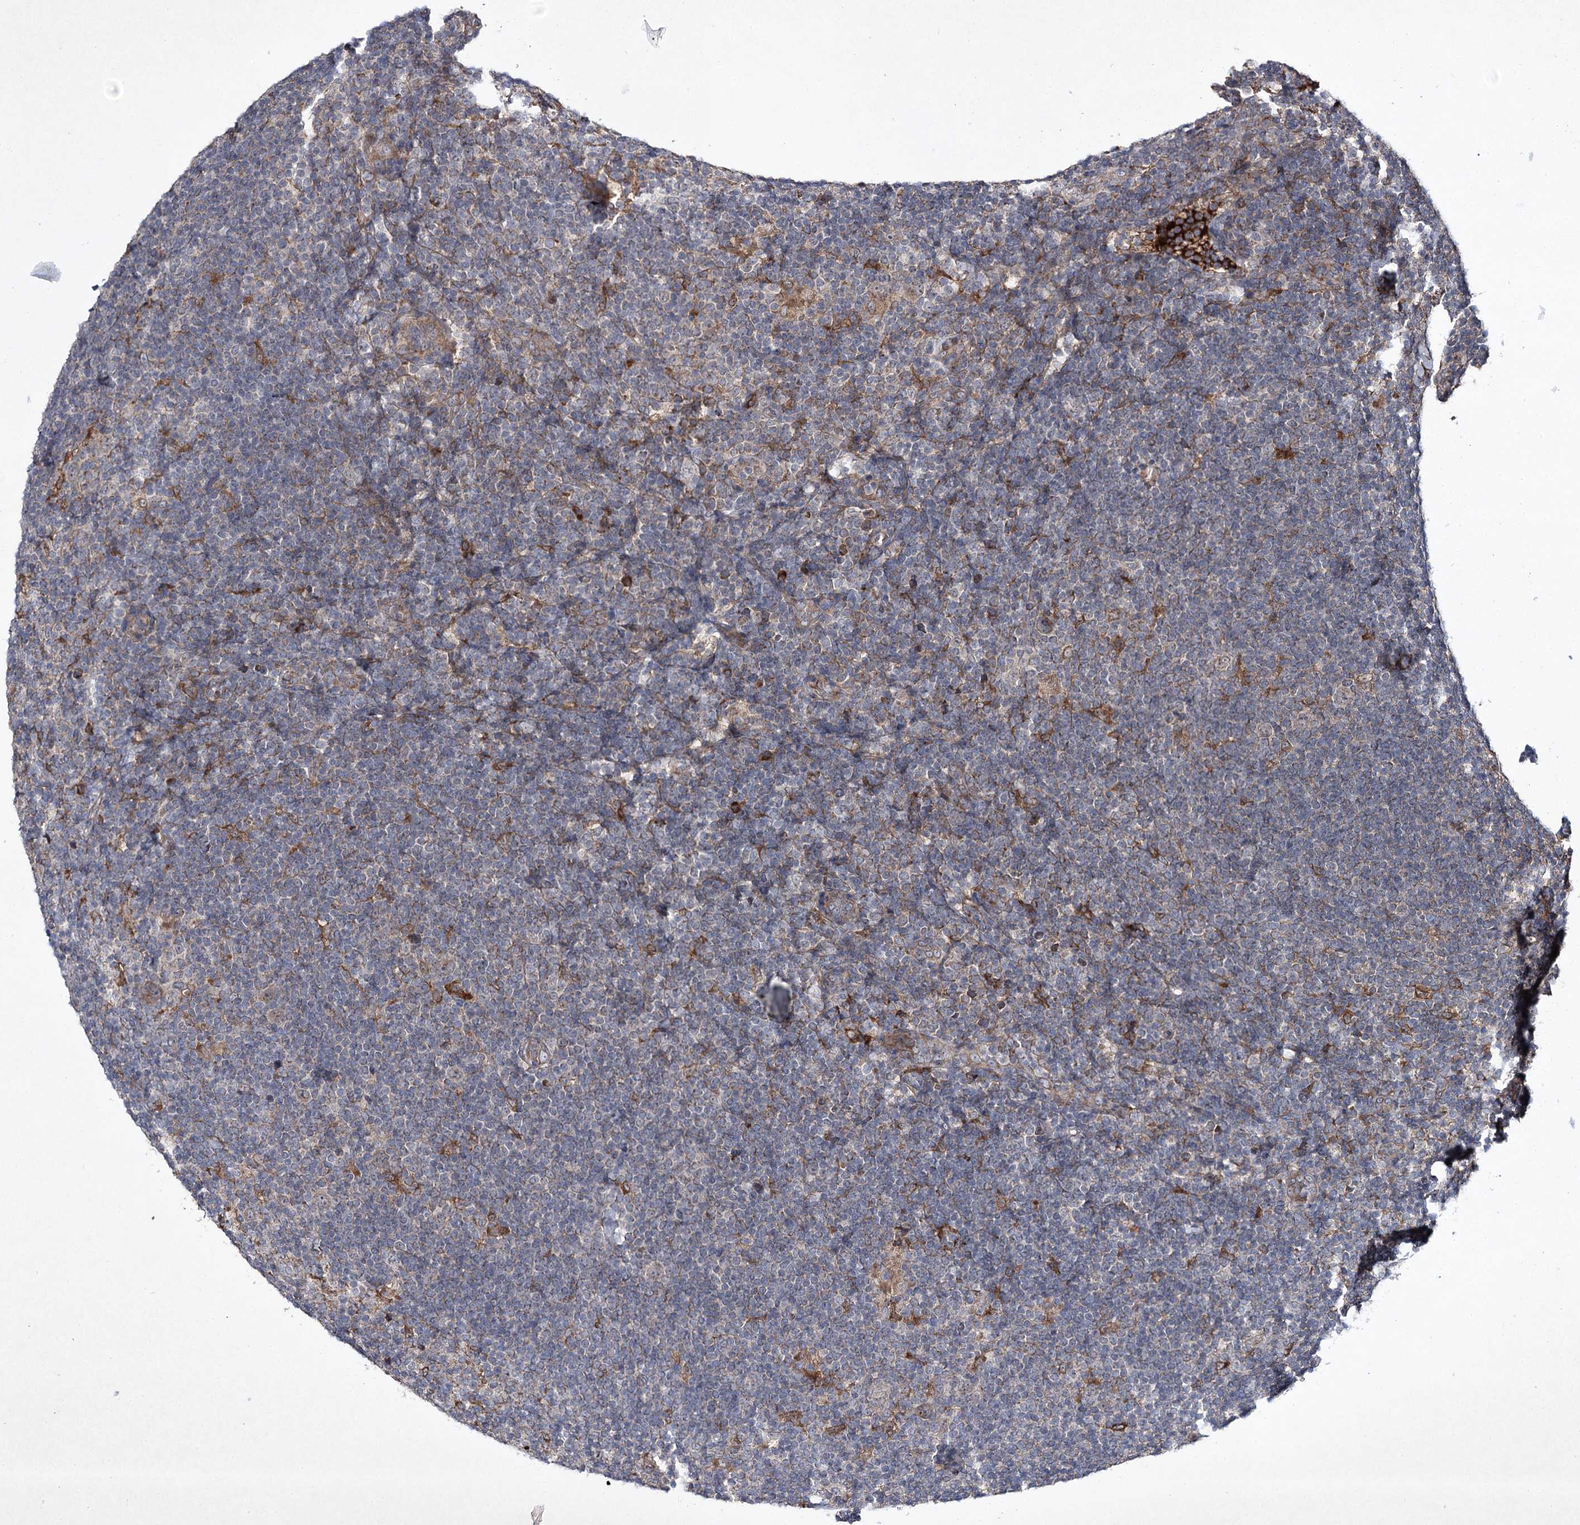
{"staining": {"intensity": "weak", "quantity": "<25%", "location": "cytoplasmic/membranous"}, "tissue": "lymphoma", "cell_type": "Tumor cells", "image_type": "cancer", "snomed": [{"axis": "morphology", "description": "Hodgkin's disease, NOS"}, {"axis": "topography", "description": "Lymph node"}], "caption": "This is an immunohistochemistry (IHC) micrograph of human Hodgkin's disease. There is no expression in tumor cells.", "gene": "ALG9", "patient": {"sex": "female", "age": 57}}